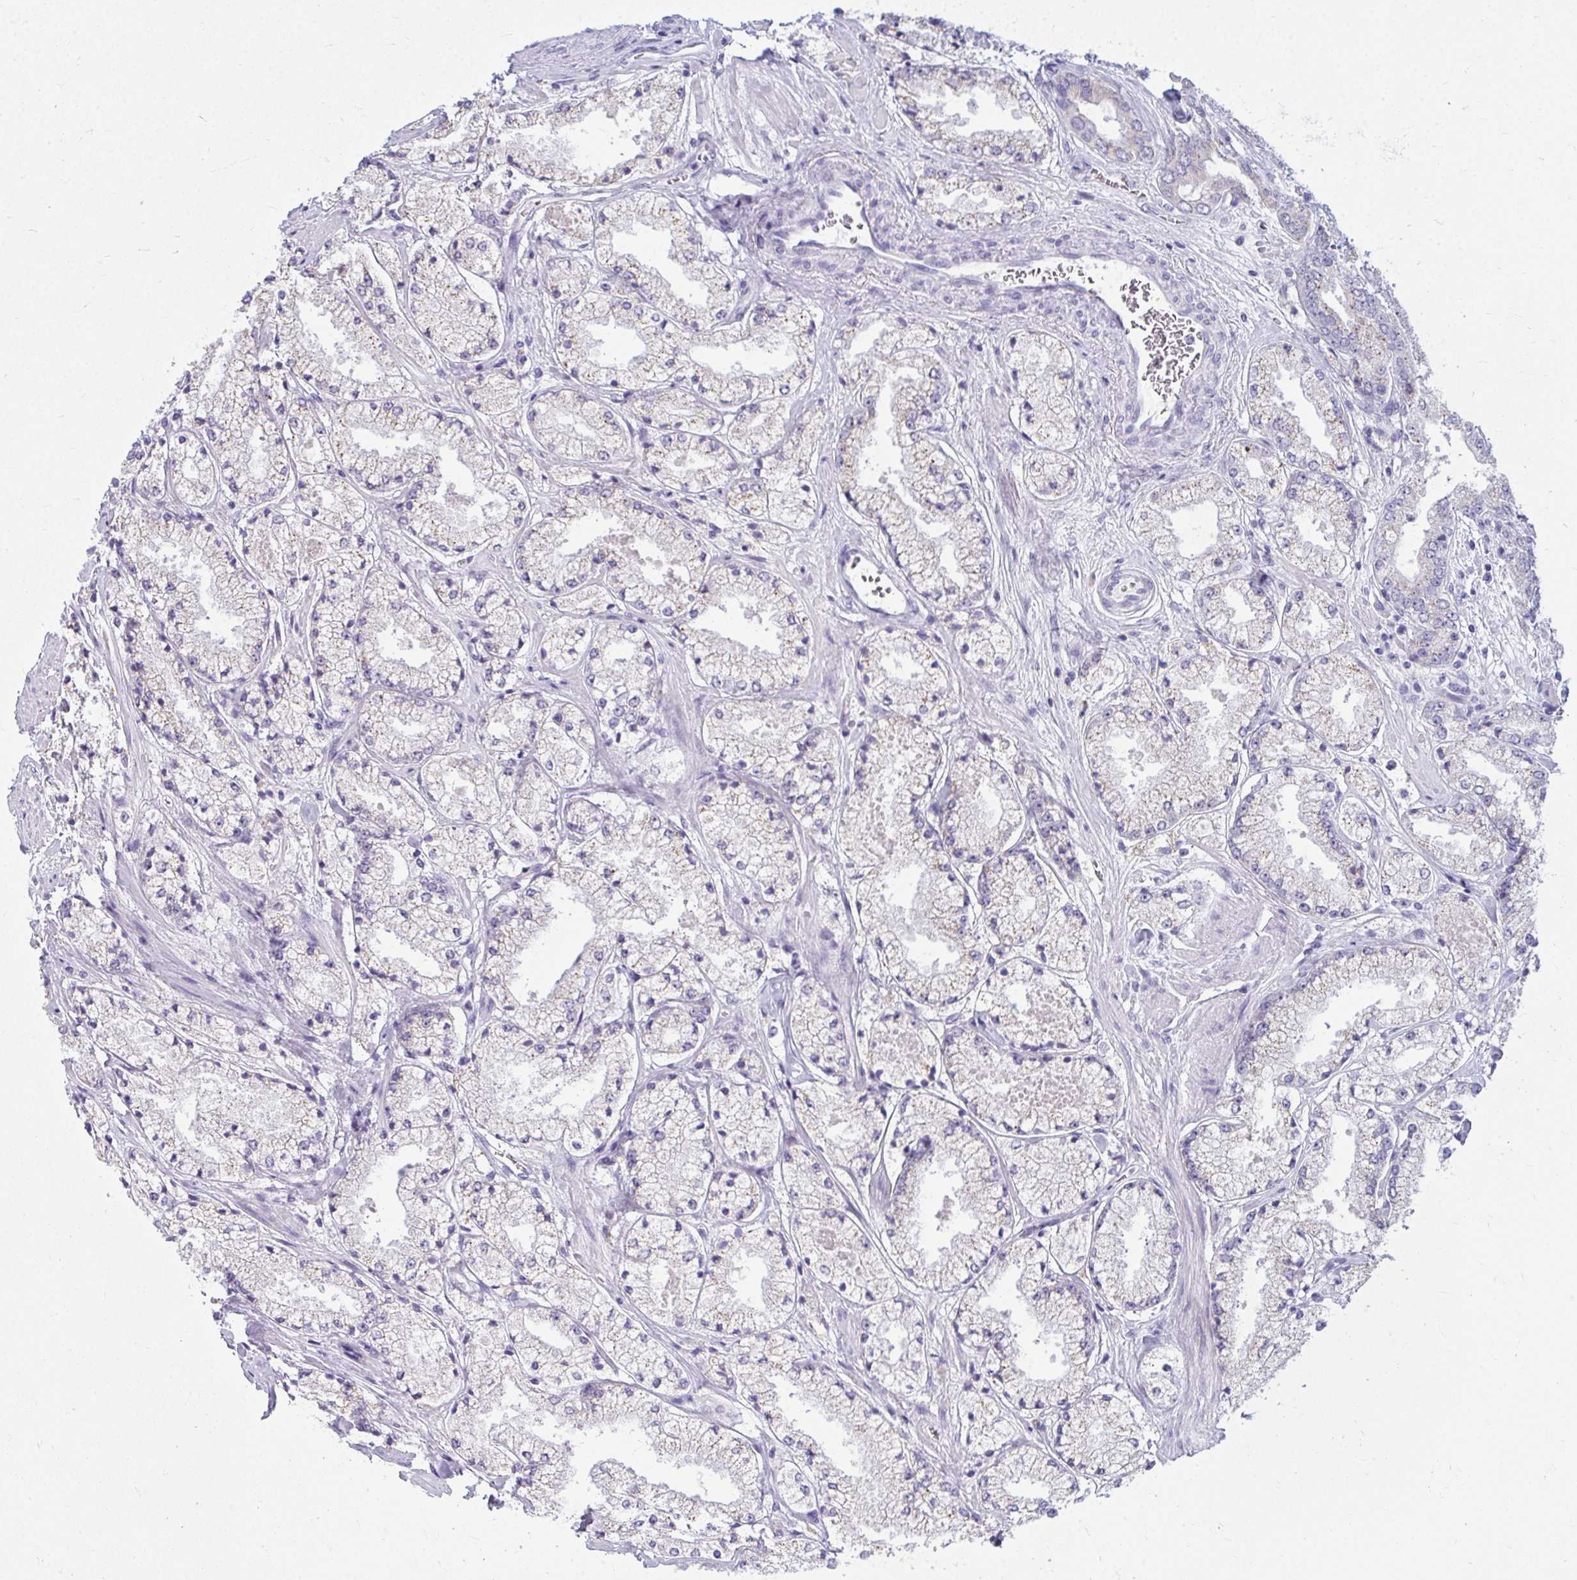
{"staining": {"intensity": "weak", "quantity": "<25%", "location": "cytoplasmic/membranous"}, "tissue": "prostate cancer", "cell_type": "Tumor cells", "image_type": "cancer", "snomed": [{"axis": "morphology", "description": "Adenocarcinoma, High grade"}, {"axis": "topography", "description": "Prostate"}], "caption": "This is an immunohistochemistry (IHC) histopathology image of human prostate cancer (adenocarcinoma (high-grade)). There is no staining in tumor cells.", "gene": "QDPR", "patient": {"sex": "male", "age": 63}}